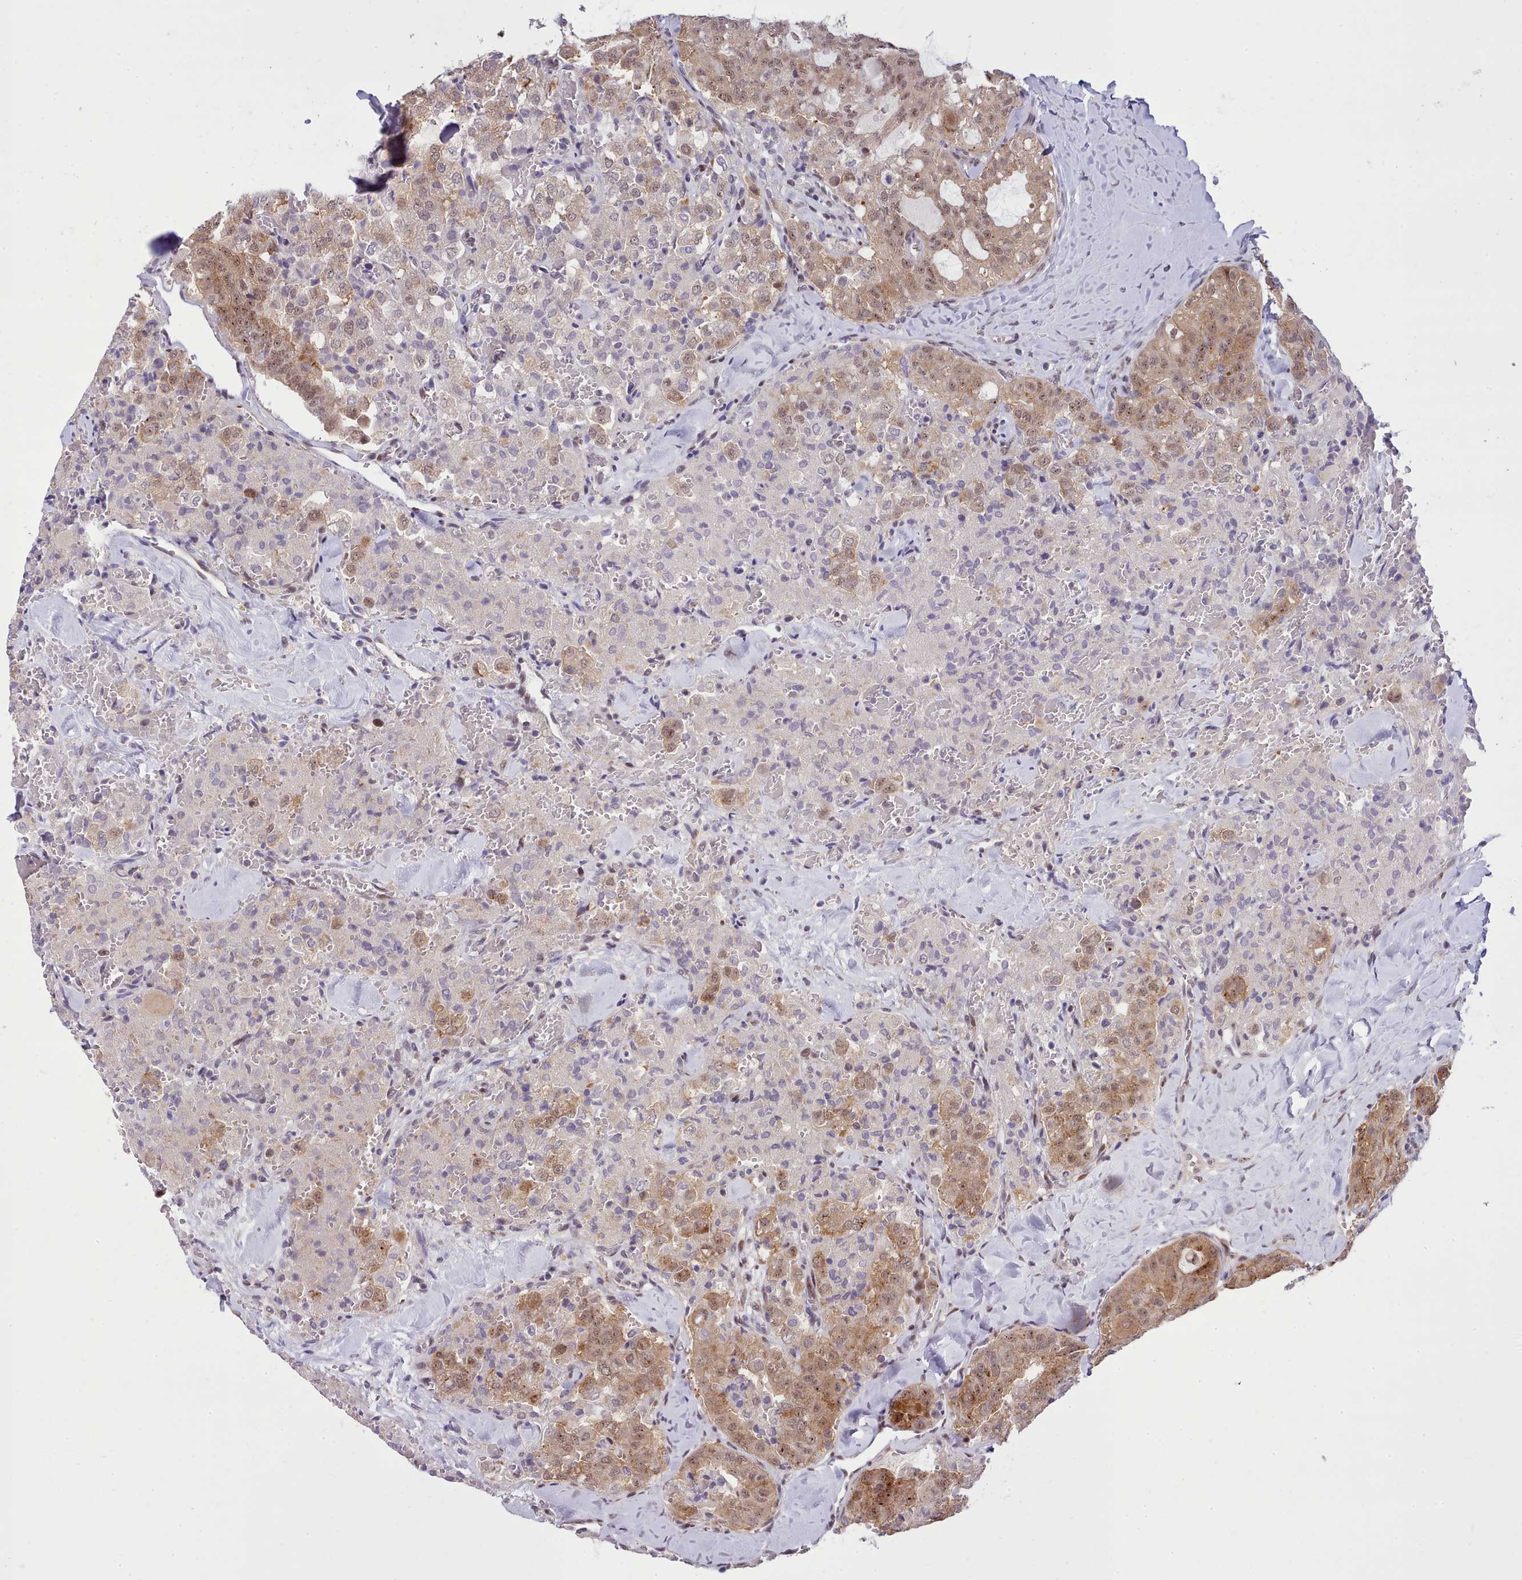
{"staining": {"intensity": "moderate", "quantity": "25%-75%", "location": "cytoplasmic/membranous,nuclear"}, "tissue": "thyroid cancer", "cell_type": "Tumor cells", "image_type": "cancer", "snomed": [{"axis": "morphology", "description": "Follicular adenoma carcinoma, NOS"}, {"axis": "topography", "description": "Thyroid gland"}], "caption": "Protein expression analysis of human thyroid cancer reveals moderate cytoplasmic/membranous and nuclear positivity in about 25%-75% of tumor cells. The staining is performed using DAB (3,3'-diaminobenzidine) brown chromogen to label protein expression. The nuclei are counter-stained blue using hematoxylin.", "gene": "HOXB7", "patient": {"sex": "male", "age": 75}}